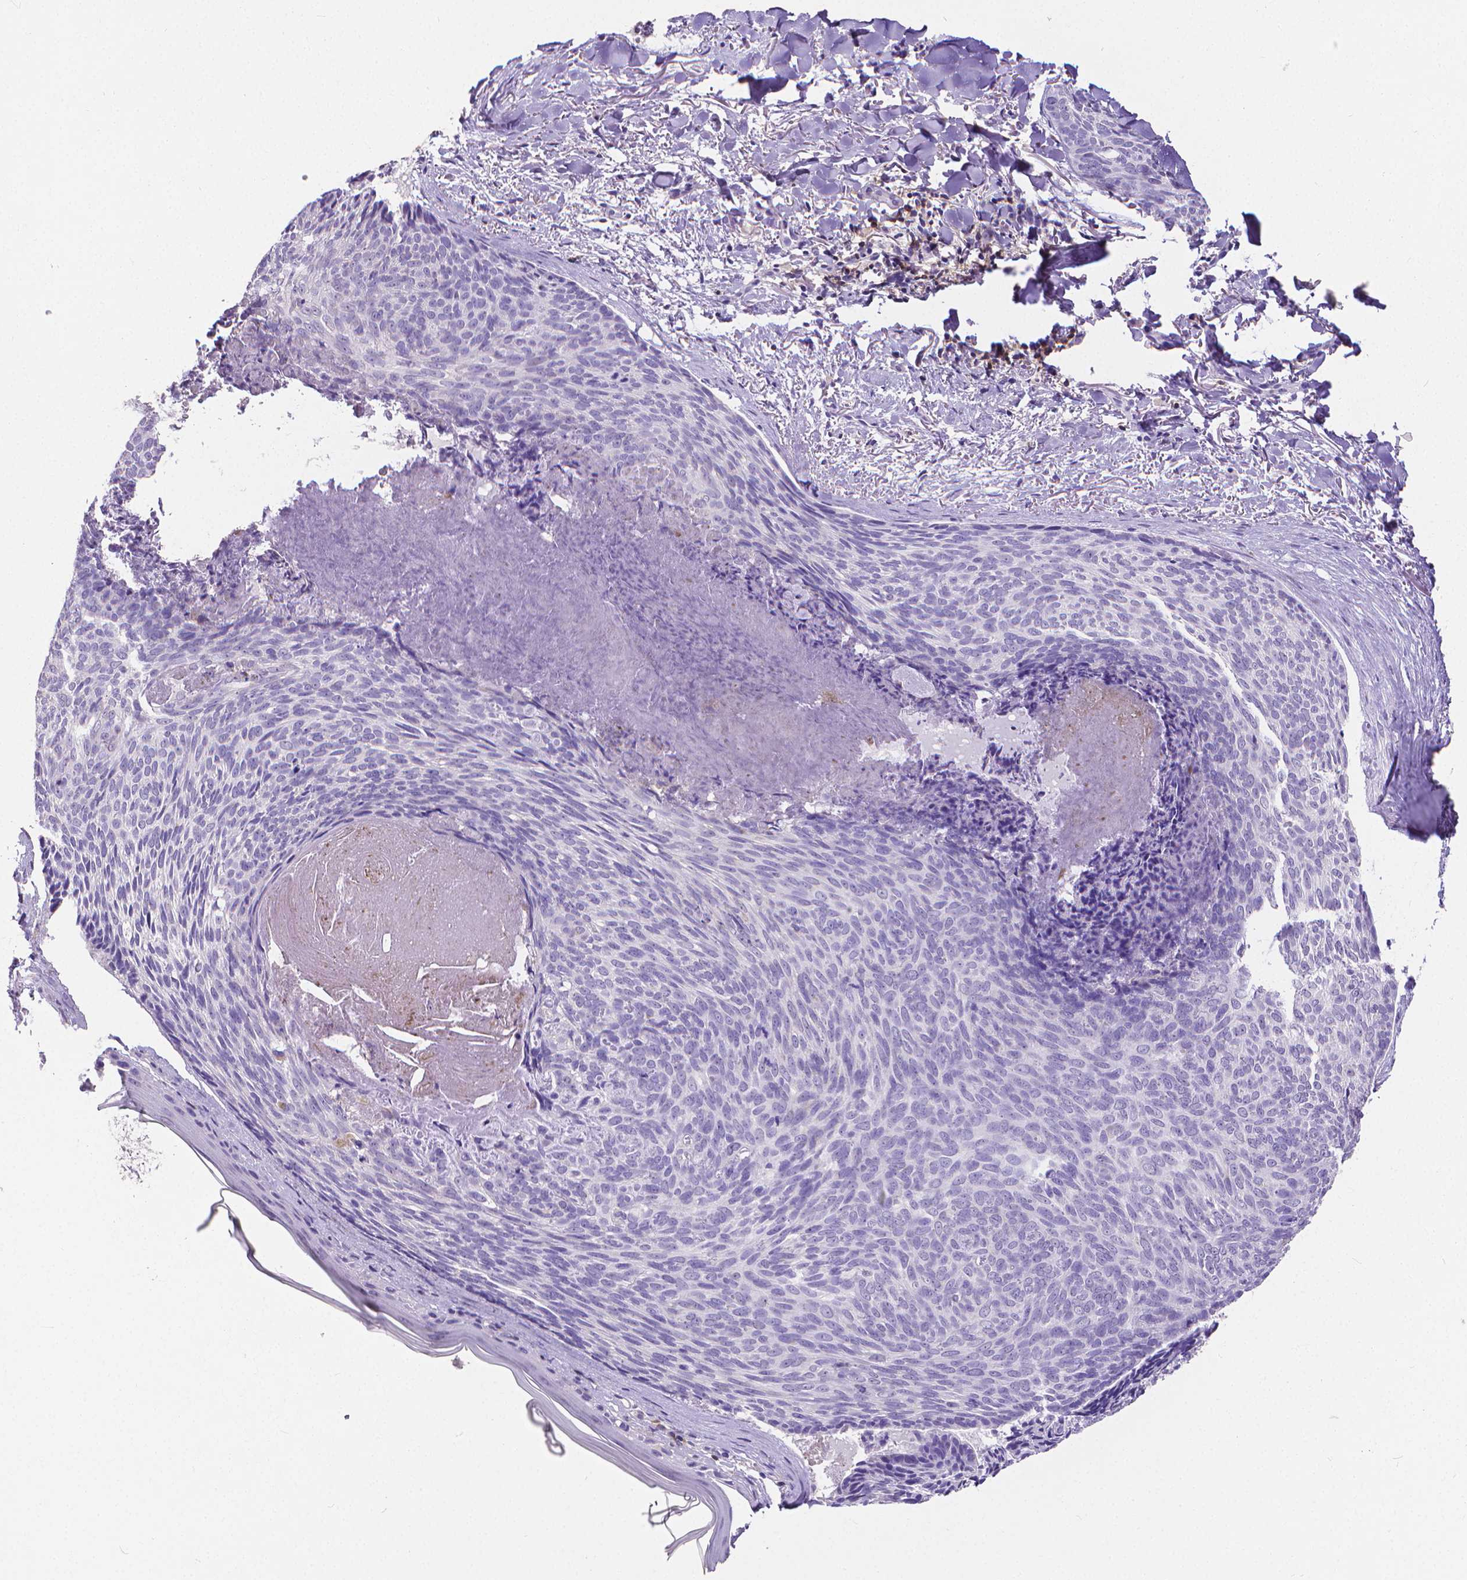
{"staining": {"intensity": "negative", "quantity": "none", "location": "none"}, "tissue": "skin cancer", "cell_type": "Tumor cells", "image_type": "cancer", "snomed": [{"axis": "morphology", "description": "Basal cell carcinoma"}, {"axis": "topography", "description": "Skin"}], "caption": "Micrograph shows no significant protein staining in tumor cells of basal cell carcinoma (skin).", "gene": "CD4", "patient": {"sex": "female", "age": 82}}